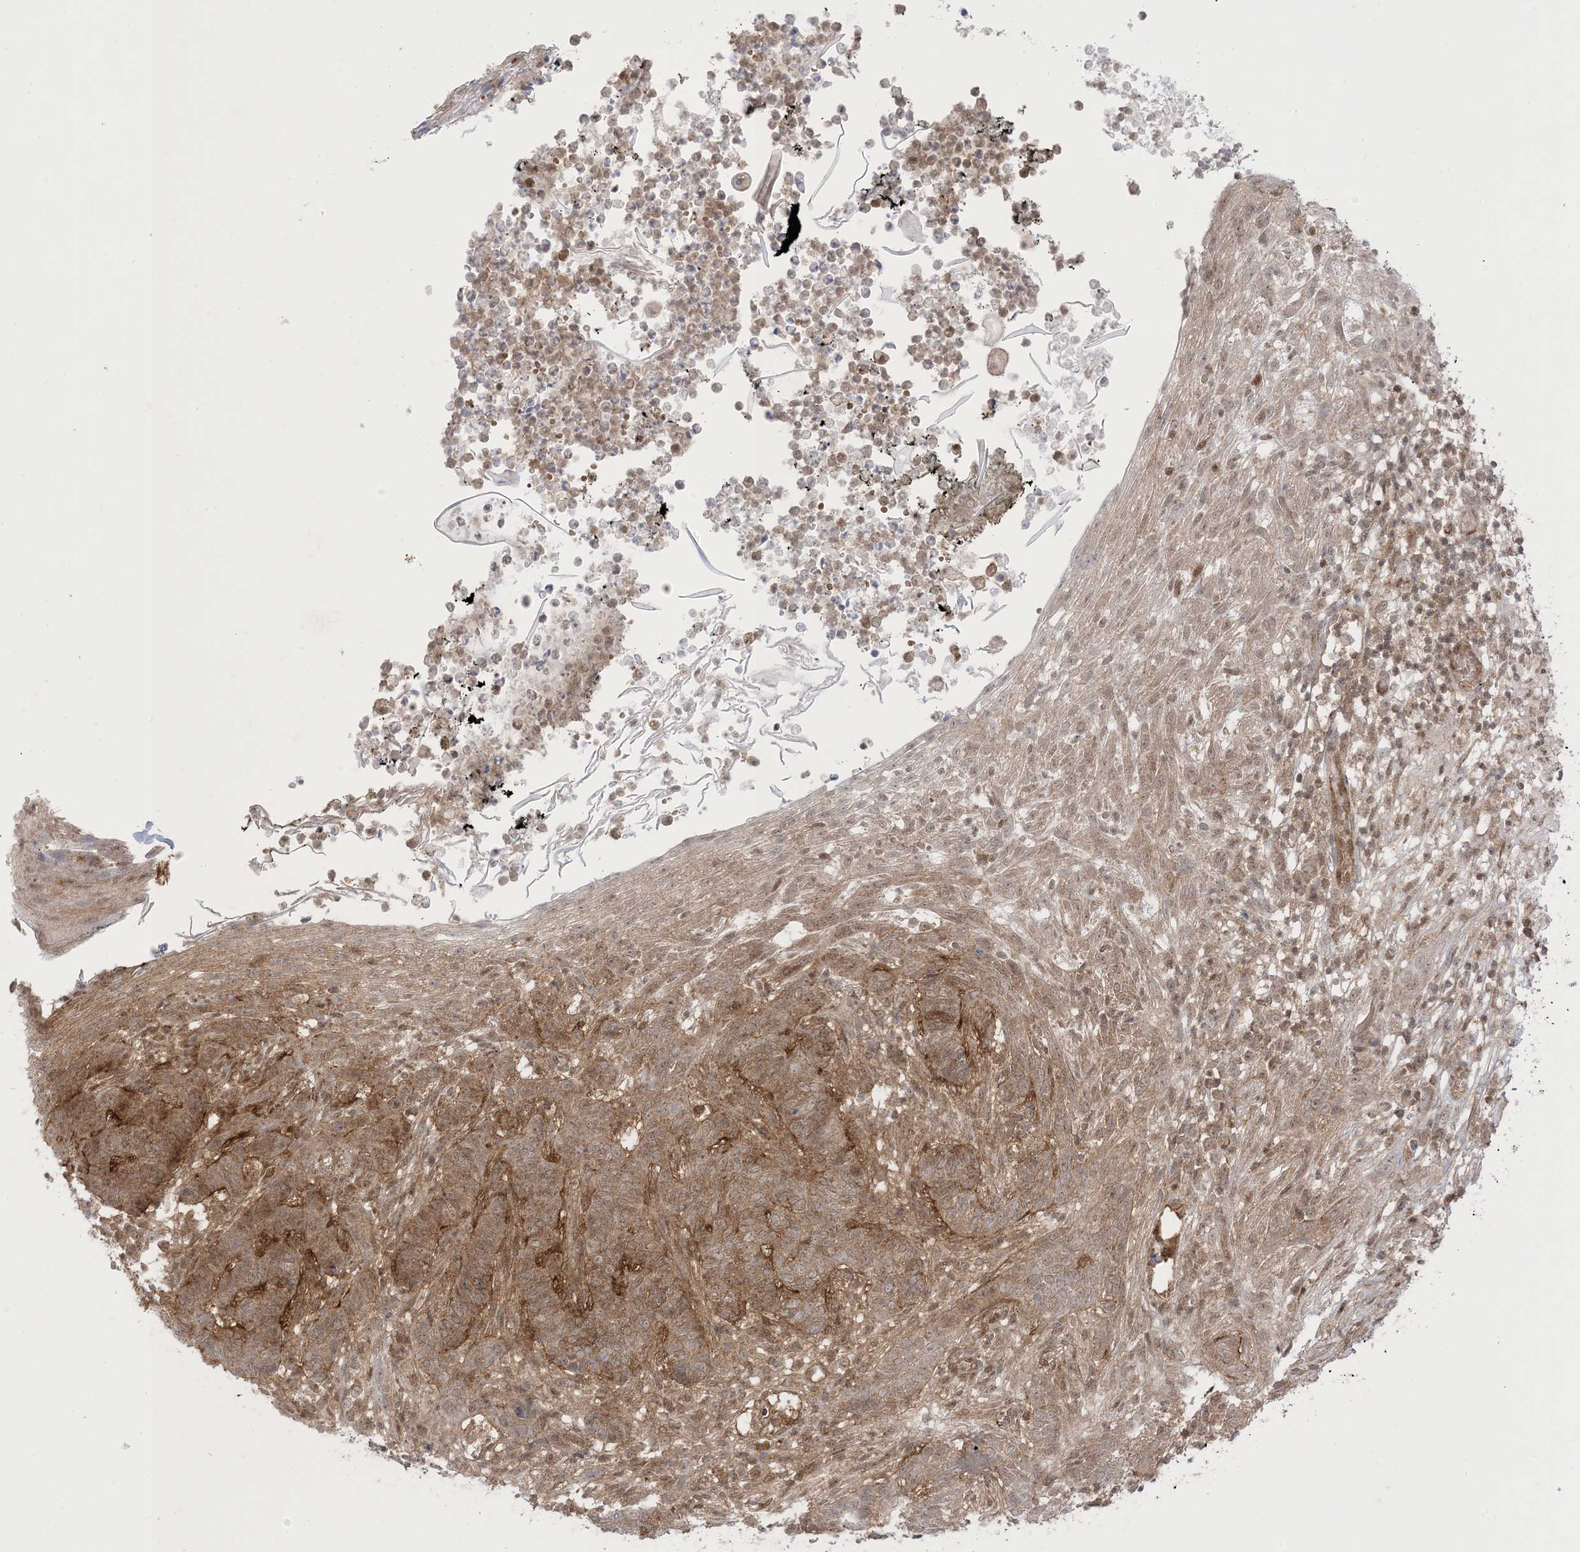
{"staining": {"intensity": "weak", "quantity": ">75%", "location": "cytoplasmic/membranous"}, "tissue": "skin cancer", "cell_type": "Tumor cells", "image_type": "cancer", "snomed": [{"axis": "morphology", "description": "Normal tissue, NOS"}, {"axis": "morphology", "description": "Basal cell carcinoma"}, {"axis": "topography", "description": "Skin"}], "caption": "Weak cytoplasmic/membranous staining for a protein is appreciated in about >75% of tumor cells of skin basal cell carcinoma using immunohistochemistry.", "gene": "PTPA", "patient": {"sex": "male", "age": 64}}